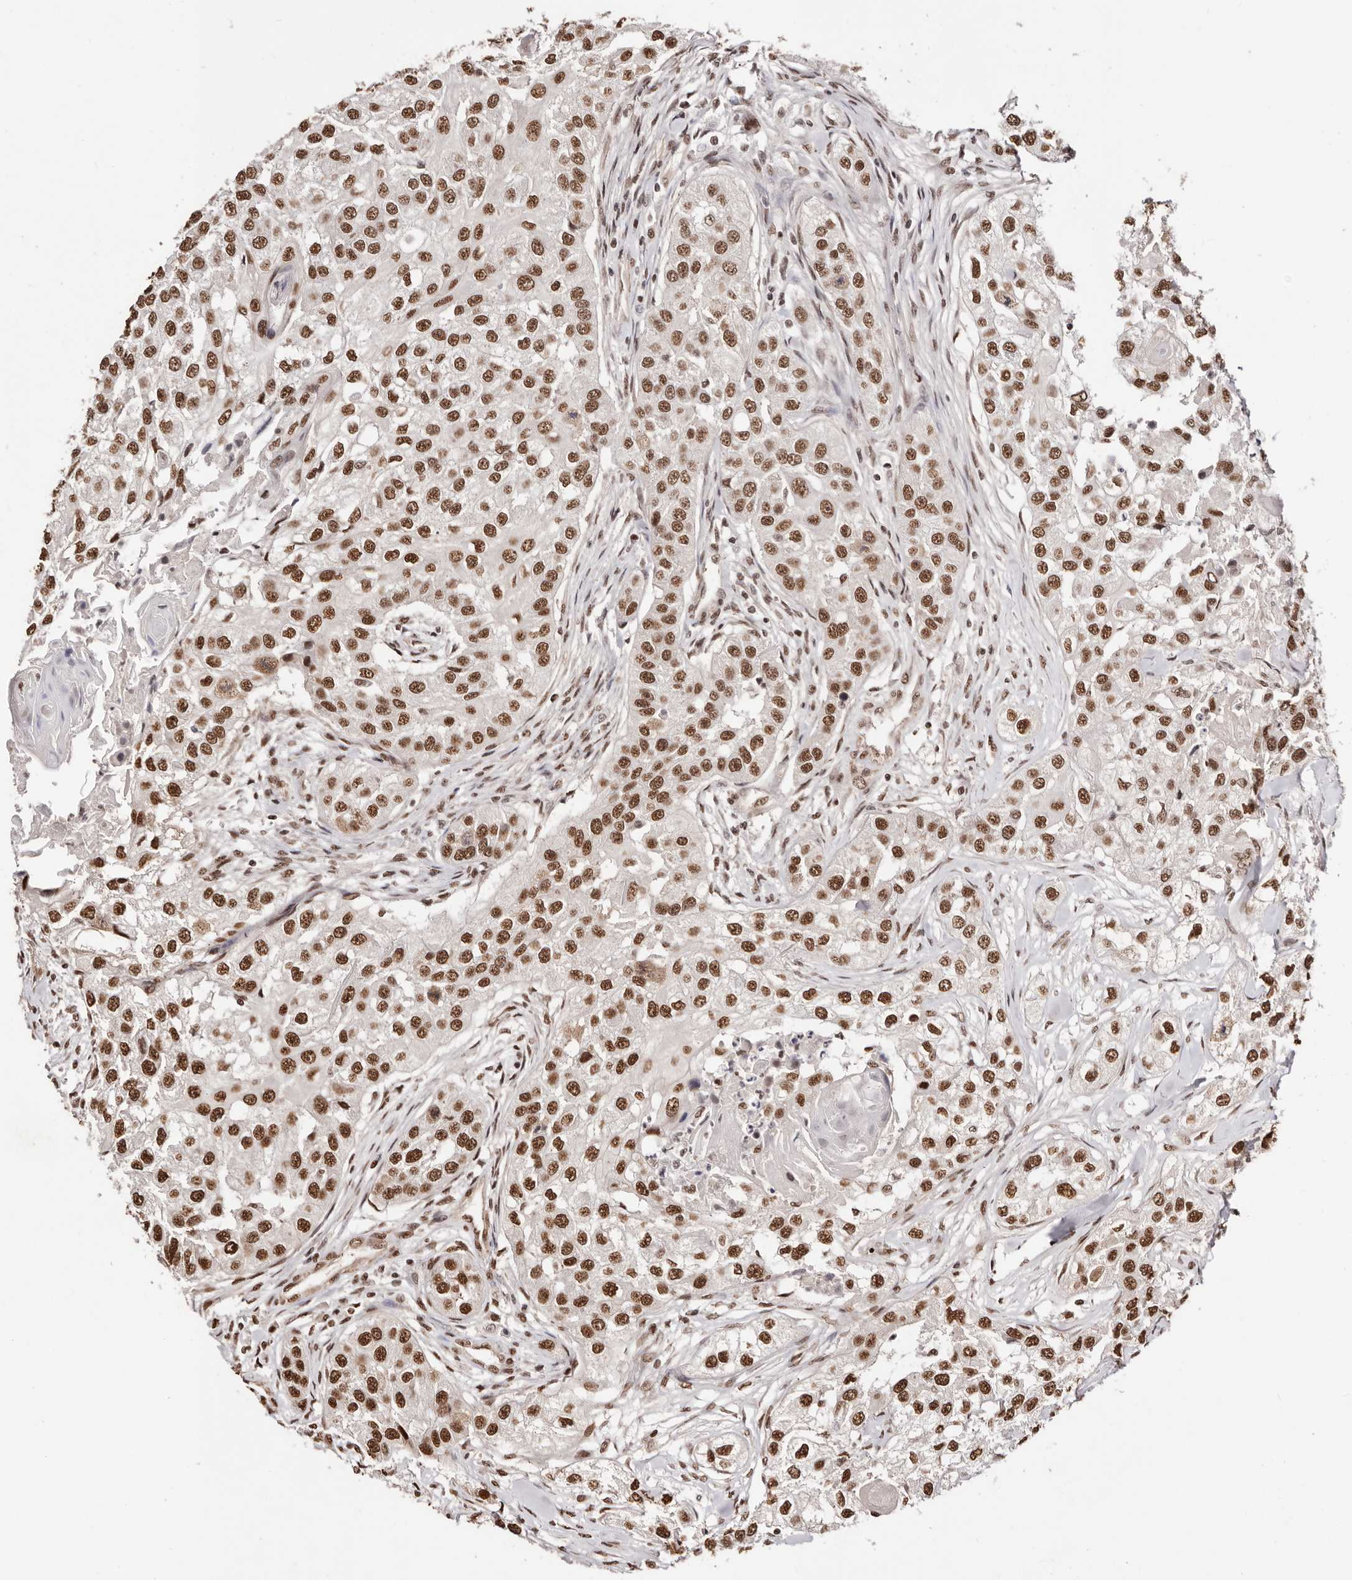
{"staining": {"intensity": "strong", "quantity": ">75%", "location": "nuclear"}, "tissue": "head and neck cancer", "cell_type": "Tumor cells", "image_type": "cancer", "snomed": [{"axis": "morphology", "description": "Normal tissue, NOS"}, {"axis": "morphology", "description": "Squamous cell carcinoma, NOS"}, {"axis": "topography", "description": "Skeletal muscle"}, {"axis": "topography", "description": "Head-Neck"}], "caption": "Immunohistochemistry (IHC) histopathology image of neoplastic tissue: human head and neck cancer stained using immunohistochemistry (IHC) displays high levels of strong protein expression localized specifically in the nuclear of tumor cells, appearing as a nuclear brown color.", "gene": "BICRAL", "patient": {"sex": "male", "age": 51}}